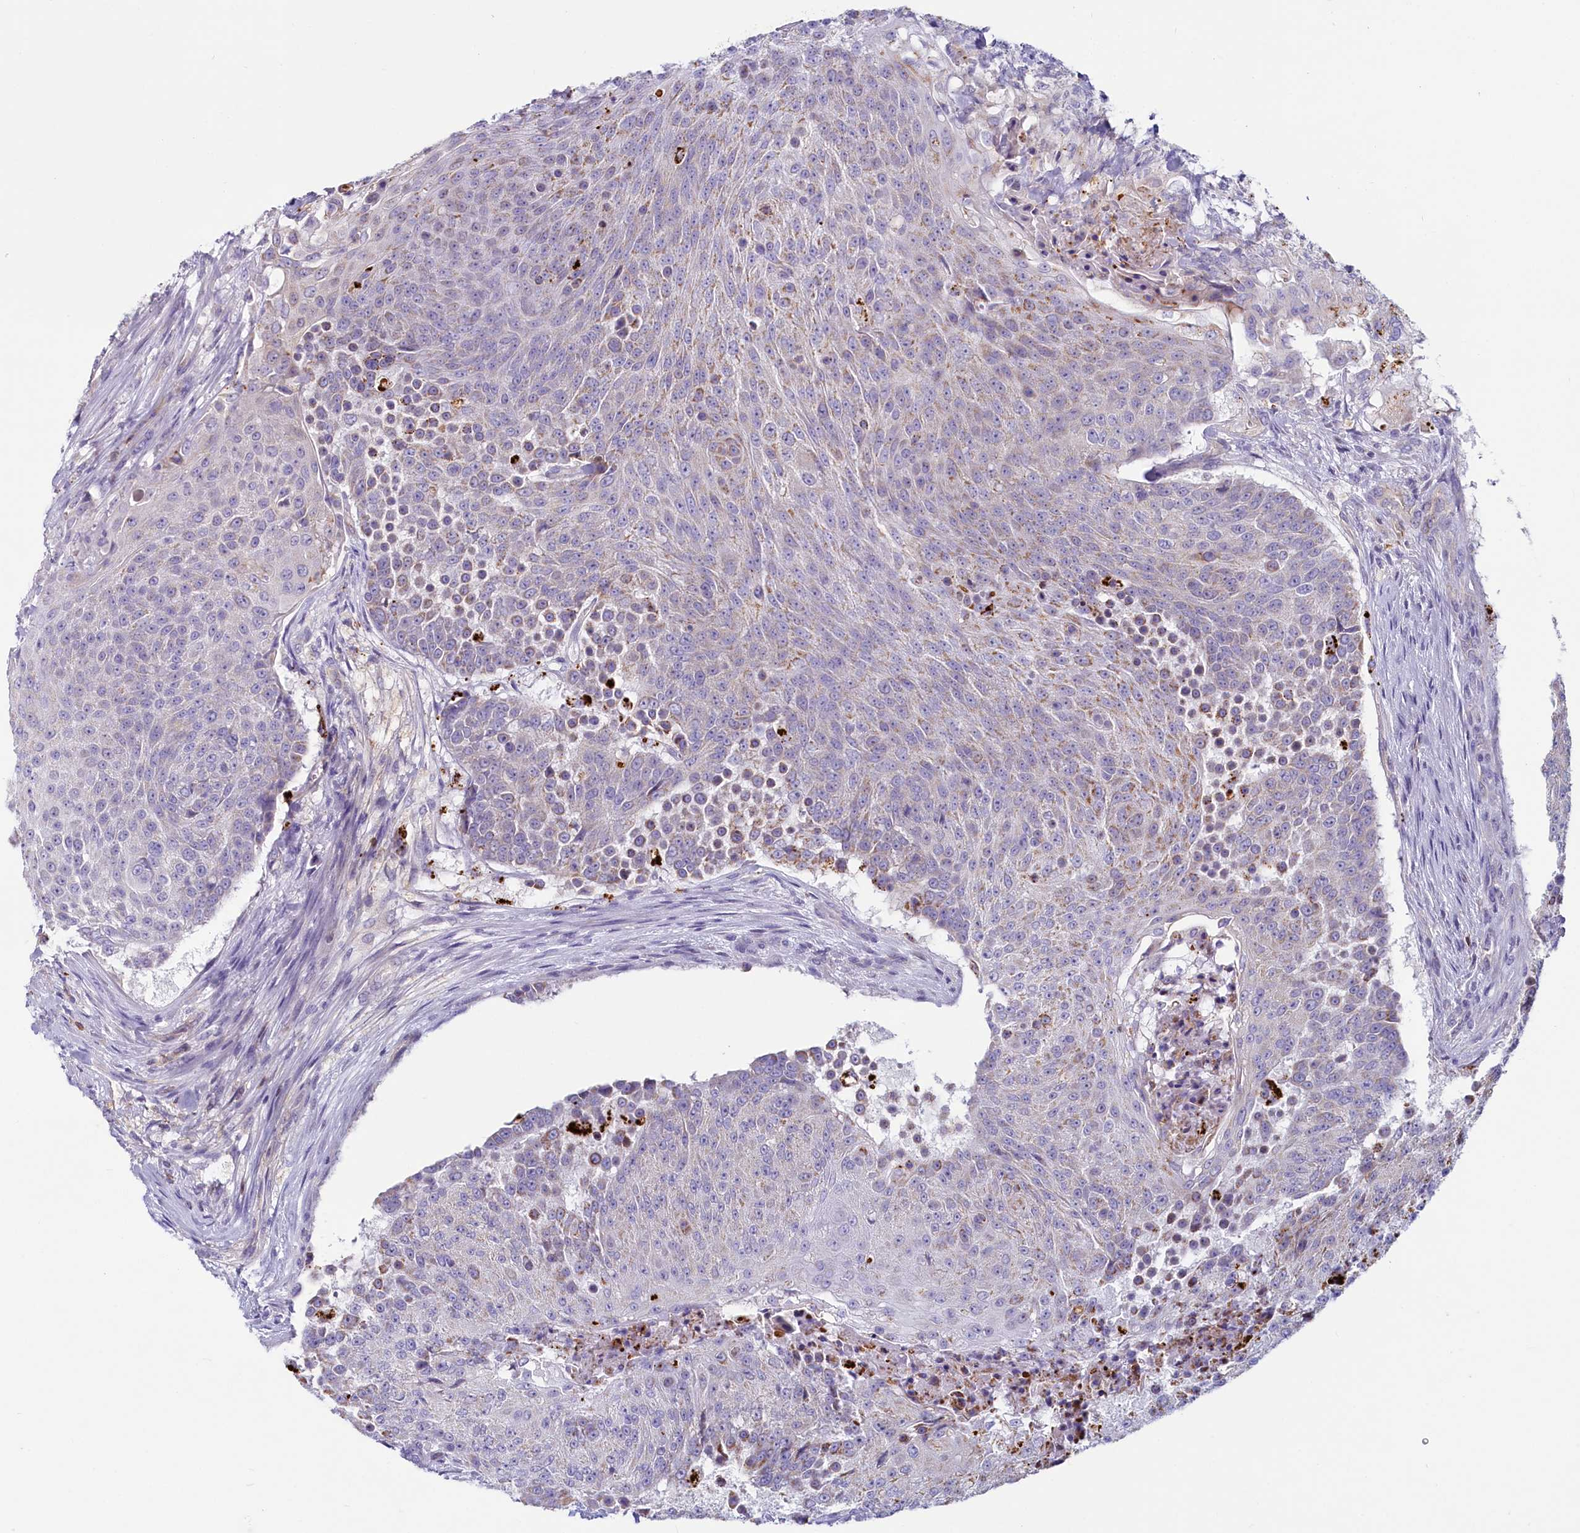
{"staining": {"intensity": "negative", "quantity": "none", "location": "none"}, "tissue": "urothelial cancer", "cell_type": "Tumor cells", "image_type": "cancer", "snomed": [{"axis": "morphology", "description": "Urothelial carcinoma, High grade"}, {"axis": "topography", "description": "Urinary bladder"}], "caption": "Immunohistochemistry (IHC) image of high-grade urothelial carcinoma stained for a protein (brown), which shows no positivity in tumor cells.", "gene": "LMOD3", "patient": {"sex": "female", "age": 63}}